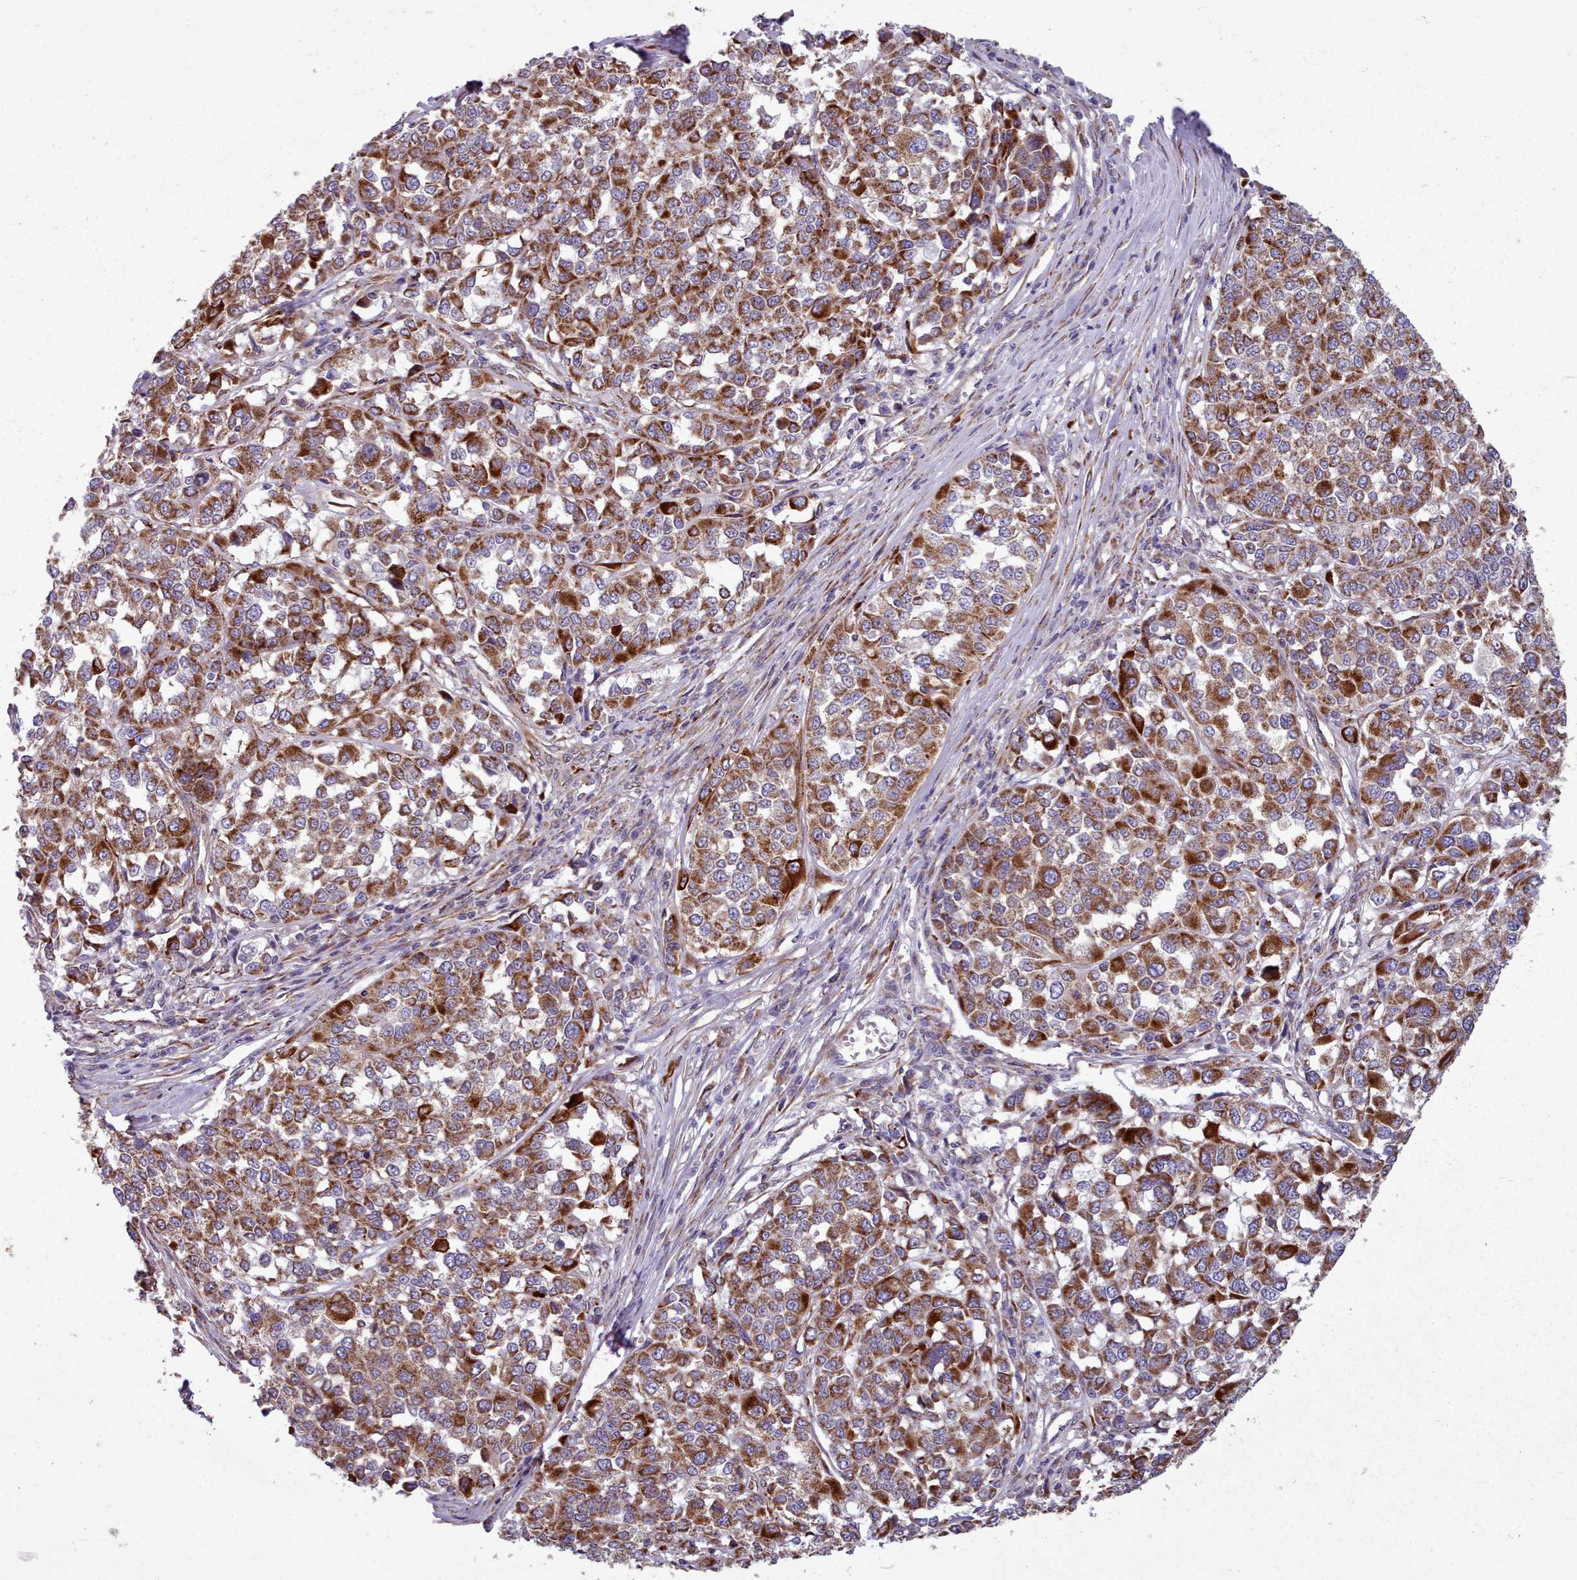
{"staining": {"intensity": "moderate", "quantity": ">75%", "location": "cytoplasmic/membranous"}, "tissue": "melanoma", "cell_type": "Tumor cells", "image_type": "cancer", "snomed": [{"axis": "morphology", "description": "Malignant melanoma, Metastatic site"}, {"axis": "topography", "description": "Lymph node"}], "caption": "Immunohistochemistry of melanoma exhibits medium levels of moderate cytoplasmic/membranous positivity in about >75% of tumor cells.", "gene": "FKBP10", "patient": {"sex": "male", "age": 44}}